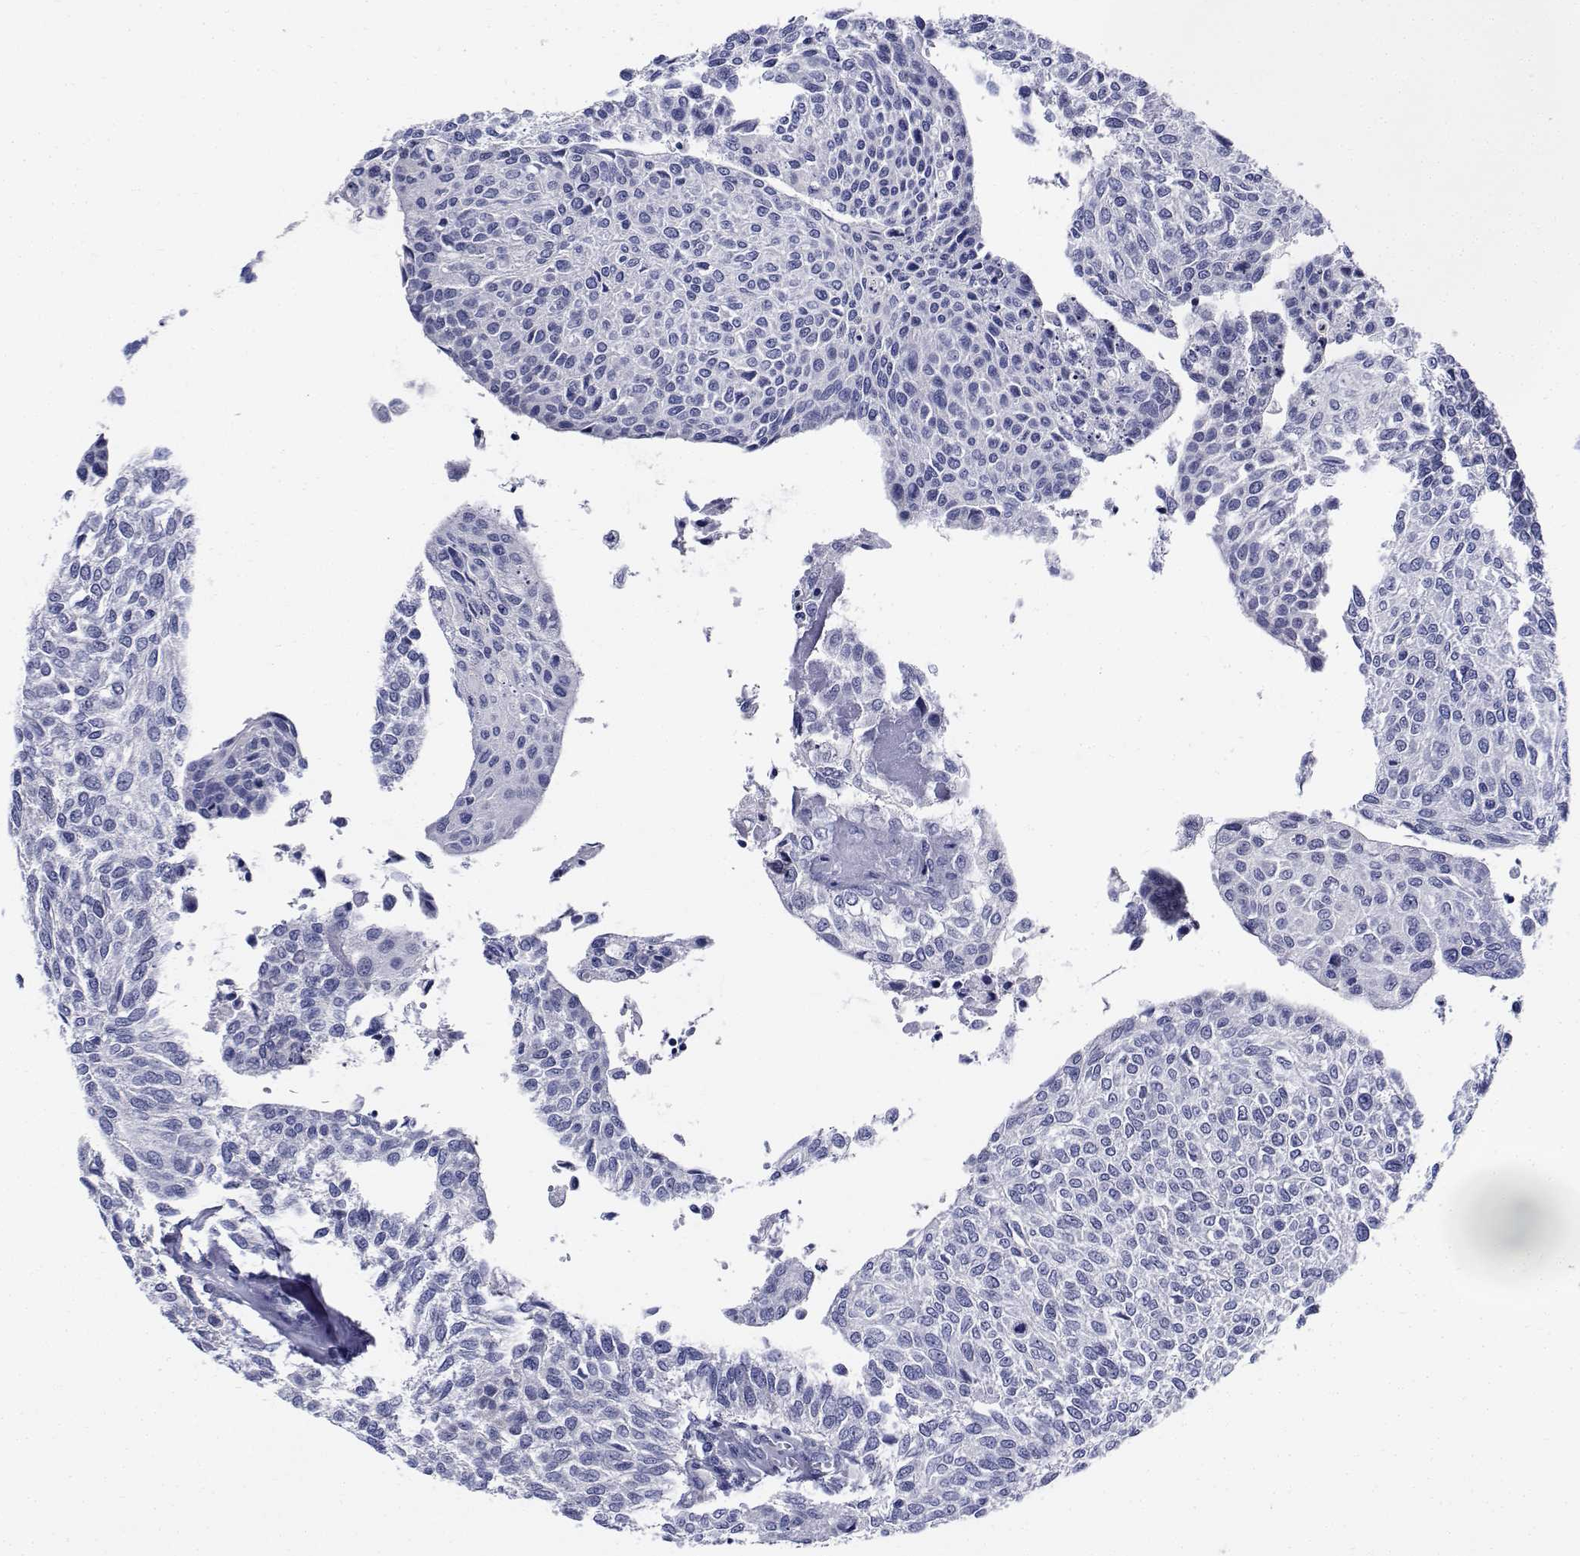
{"staining": {"intensity": "negative", "quantity": "none", "location": "none"}, "tissue": "urothelial cancer", "cell_type": "Tumor cells", "image_type": "cancer", "snomed": [{"axis": "morphology", "description": "Urothelial carcinoma, NOS"}, {"axis": "topography", "description": "Urinary bladder"}], "caption": "Immunohistochemistry image of transitional cell carcinoma stained for a protein (brown), which shows no expression in tumor cells.", "gene": "PLXNA4", "patient": {"sex": "male", "age": 55}}